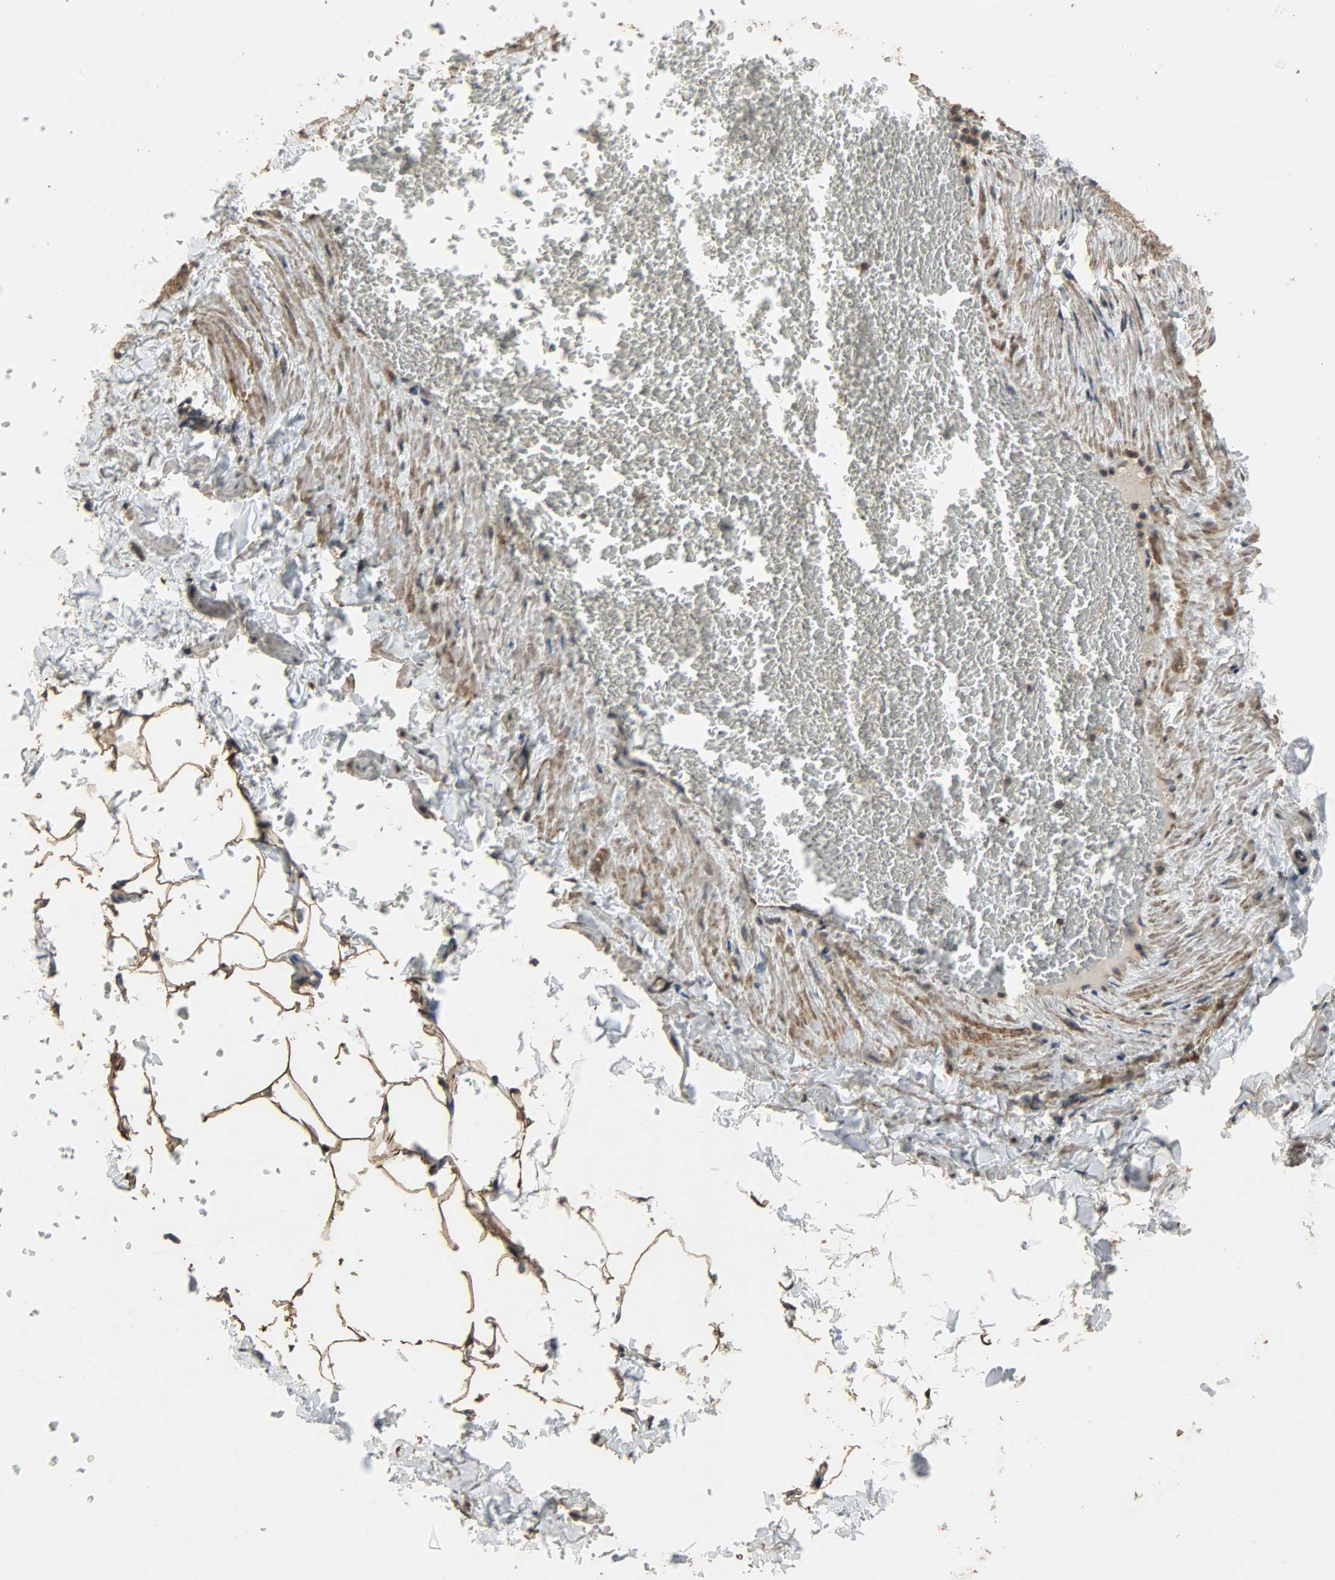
{"staining": {"intensity": "strong", "quantity": ">75%", "location": "cytoplasmic/membranous"}, "tissue": "adipose tissue", "cell_type": "Adipocytes", "image_type": "normal", "snomed": [{"axis": "morphology", "description": "Normal tissue, NOS"}, {"axis": "topography", "description": "Vascular tissue"}], "caption": "The photomicrograph displays immunohistochemical staining of normal adipose tissue. There is strong cytoplasmic/membranous expression is present in approximately >75% of adipocytes.", "gene": "CDKN2C", "patient": {"sex": "male", "age": 41}}